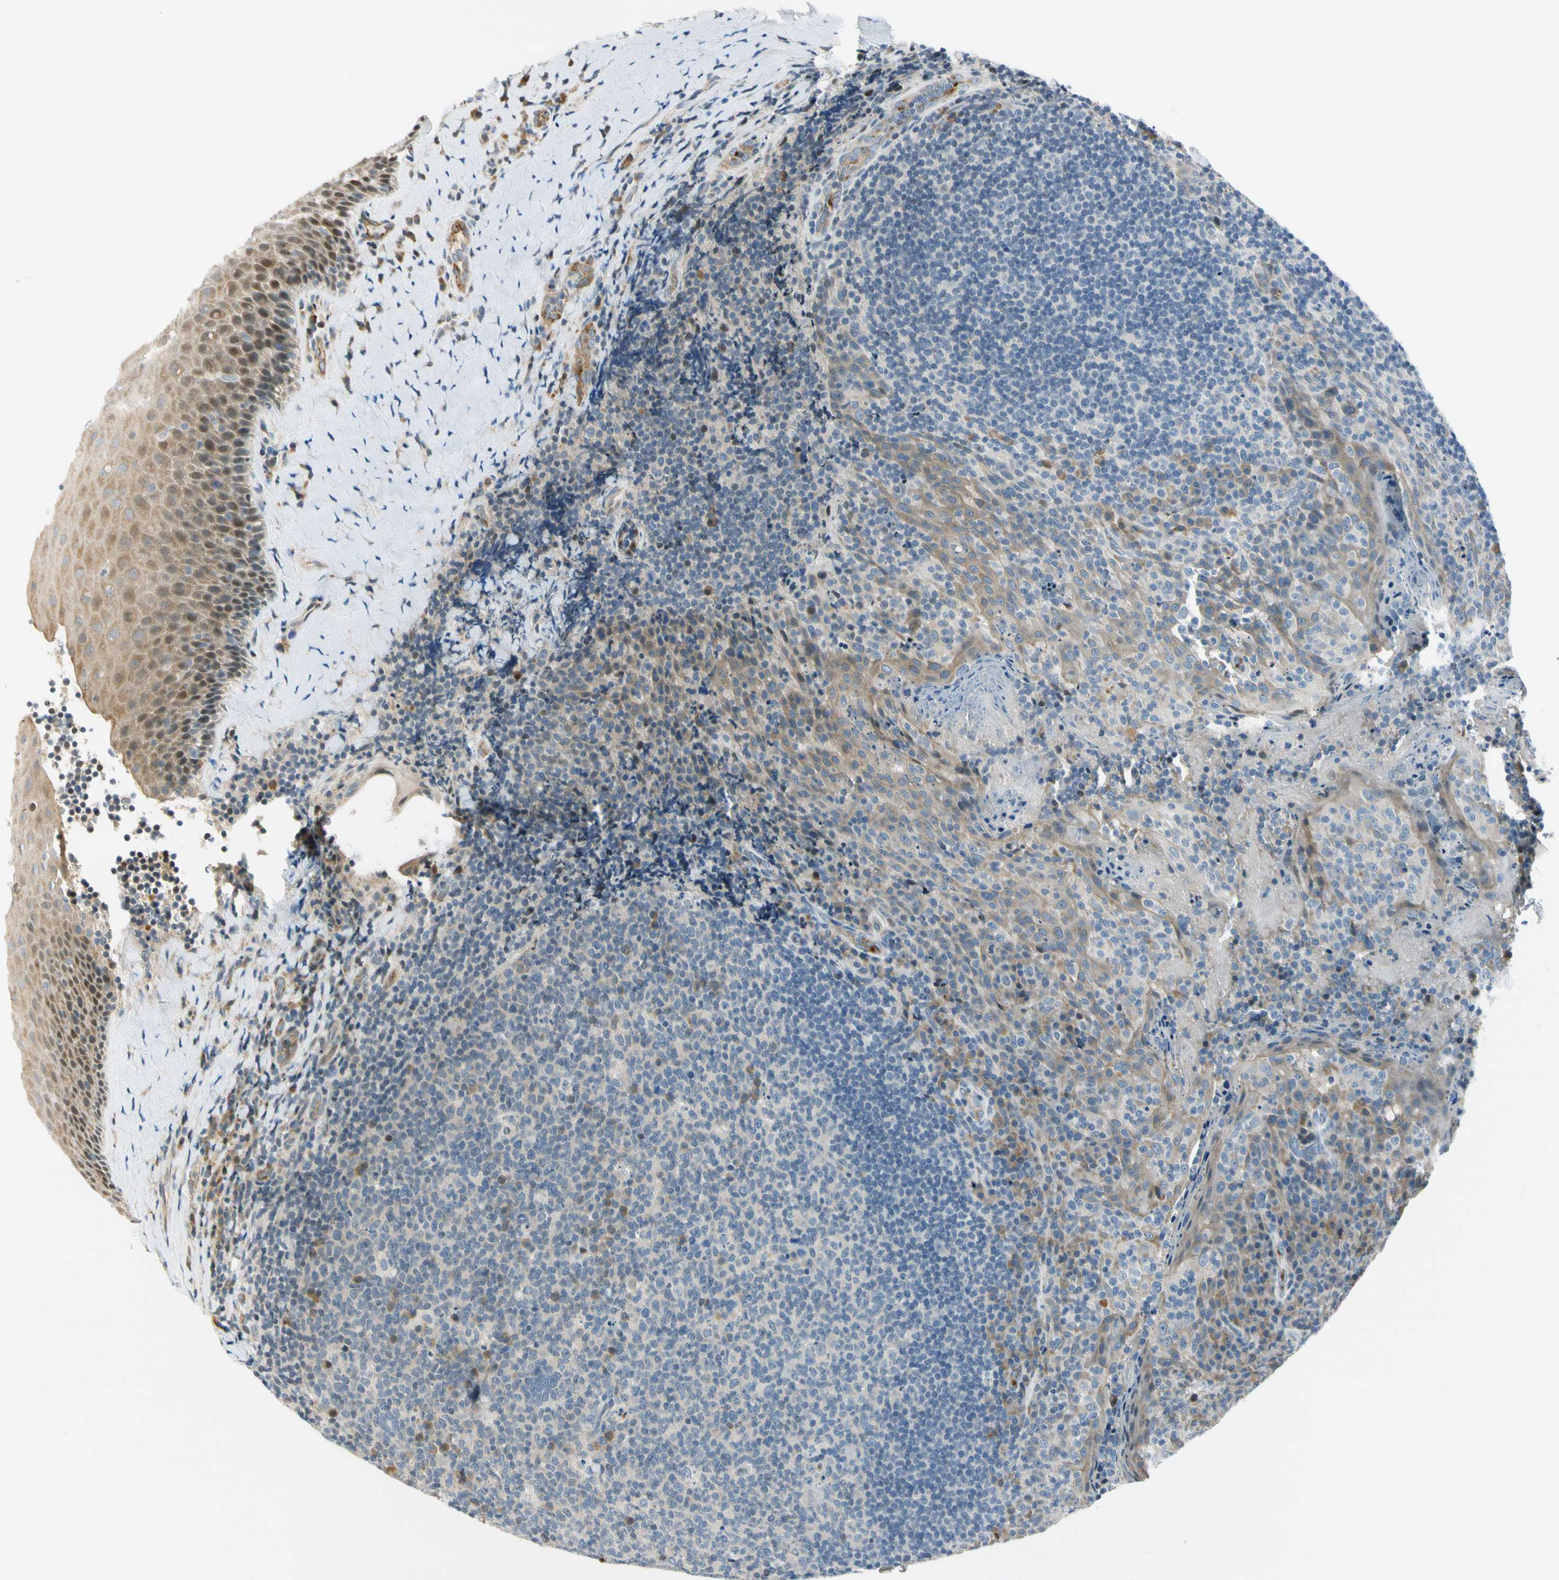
{"staining": {"intensity": "weak", "quantity": "<25%", "location": "cytoplasmic/membranous"}, "tissue": "tonsil", "cell_type": "Germinal center cells", "image_type": "normal", "snomed": [{"axis": "morphology", "description": "Normal tissue, NOS"}, {"axis": "topography", "description": "Tonsil"}], "caption": "Immunohistochemistry photomicrograph of benign tonsil stained for a protein (brown), which shows no expression in germinal center cells. (Immunohistochemistry (ihc), brightfield microscopy, high magnification).", "gene": "NPDC1", "patient": {"sex": "male", "age": 17}}